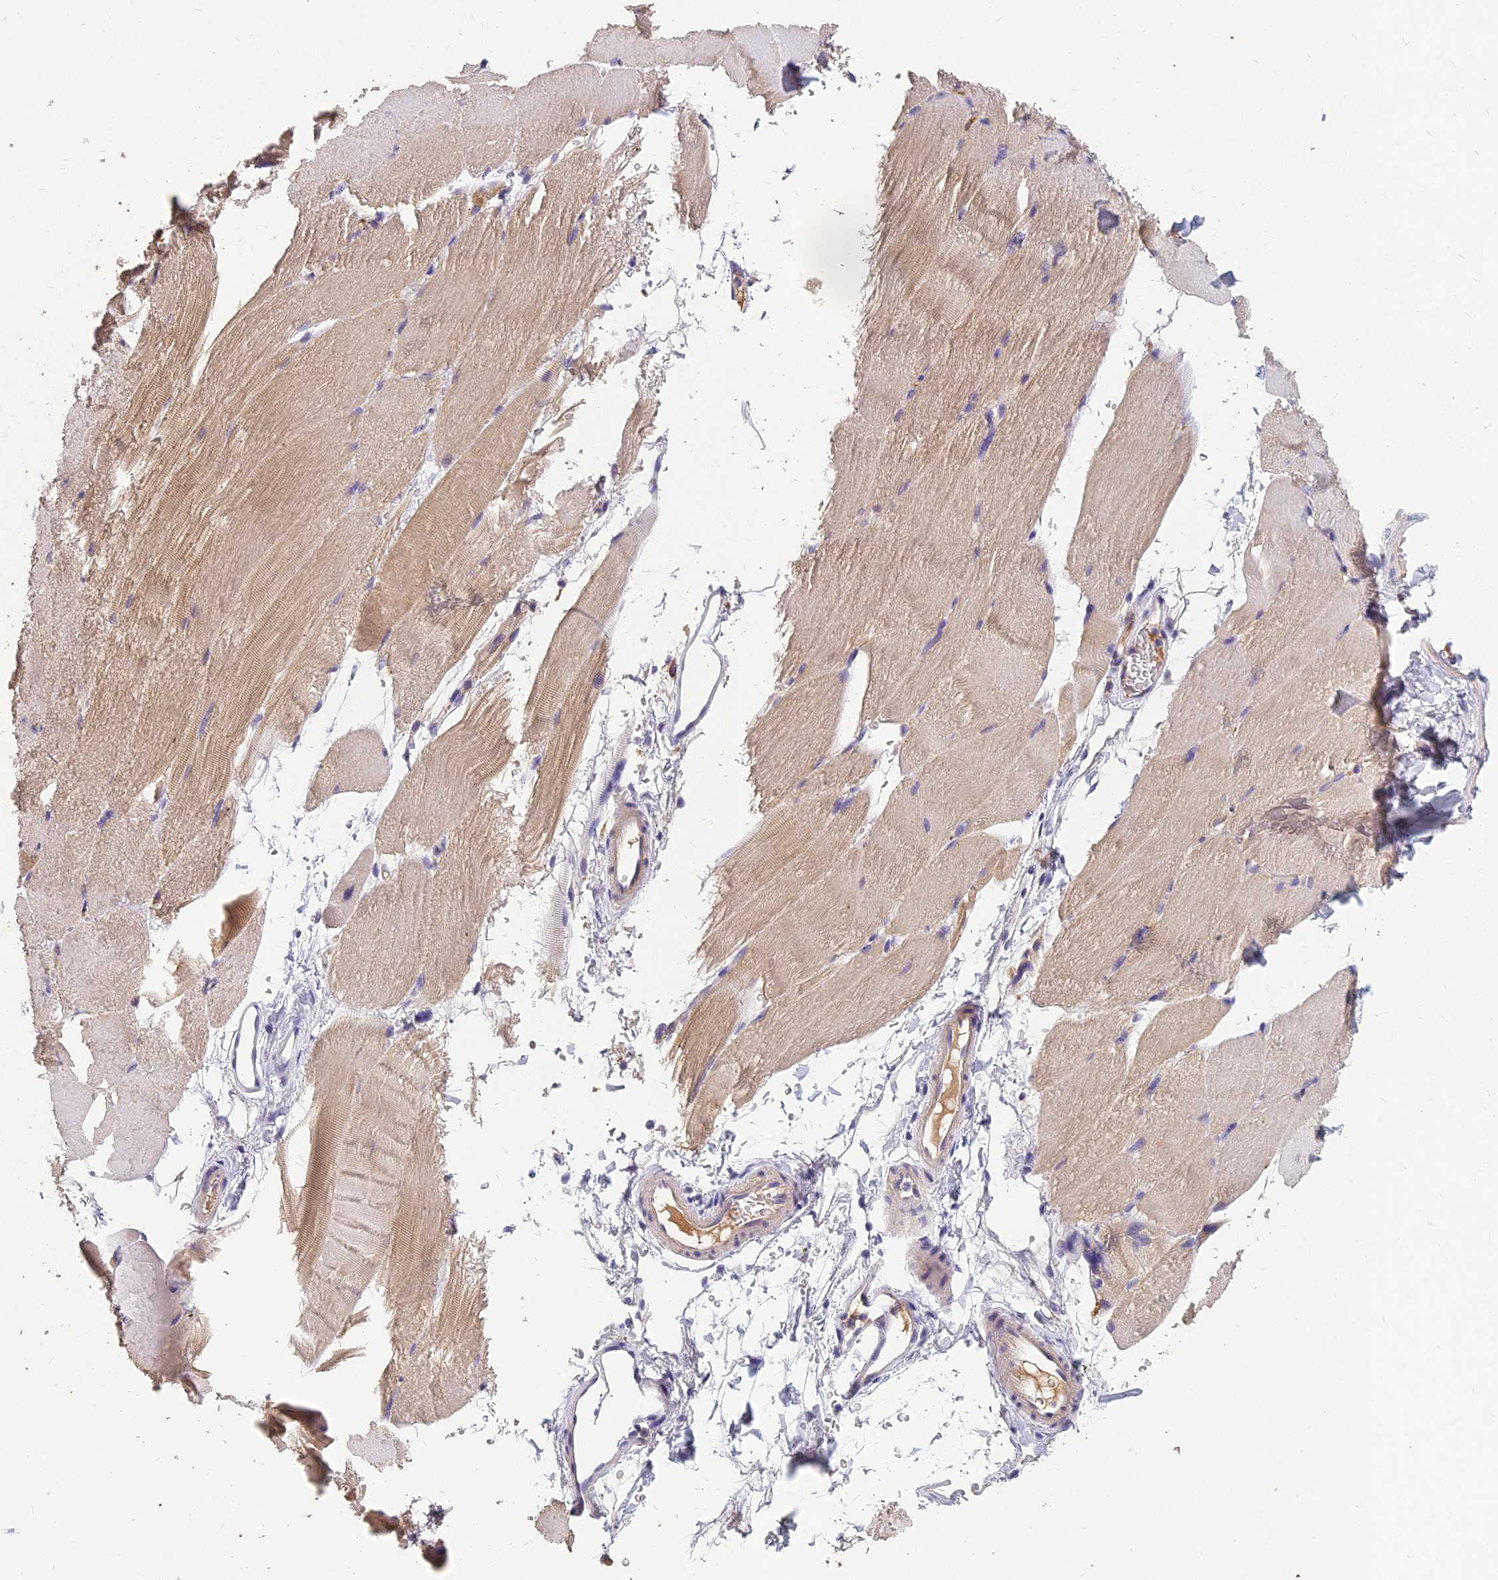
{"staining": {"intensity": "moderate", "quantity": "25%-75%", "location": "cytoplasmic/membranous"}, "tissue": "skeletal muscle", "cell_type": "Myocytes", "image_type": "normal", "snomed": [{"axis": "morphology", "description": "Normal tissue, NOS"}, {"axis": "topography", "description": "Skeletal muscle"}, {"axis": "topography", "description": "Parathyroid gland"}], "caption": "A high-resolution photomicrograph shows IHC staining of benign skeletal muscle, which shows moderate cytoplasmic/membranous positivity in about 25%-75% of myocytes. (DAB (3,3'-diaminobenzidine) IHC with brightfield microscopy, high magnification).", "gene": "CEACAM16", "patient": {"sex": "female", "age": 37}}